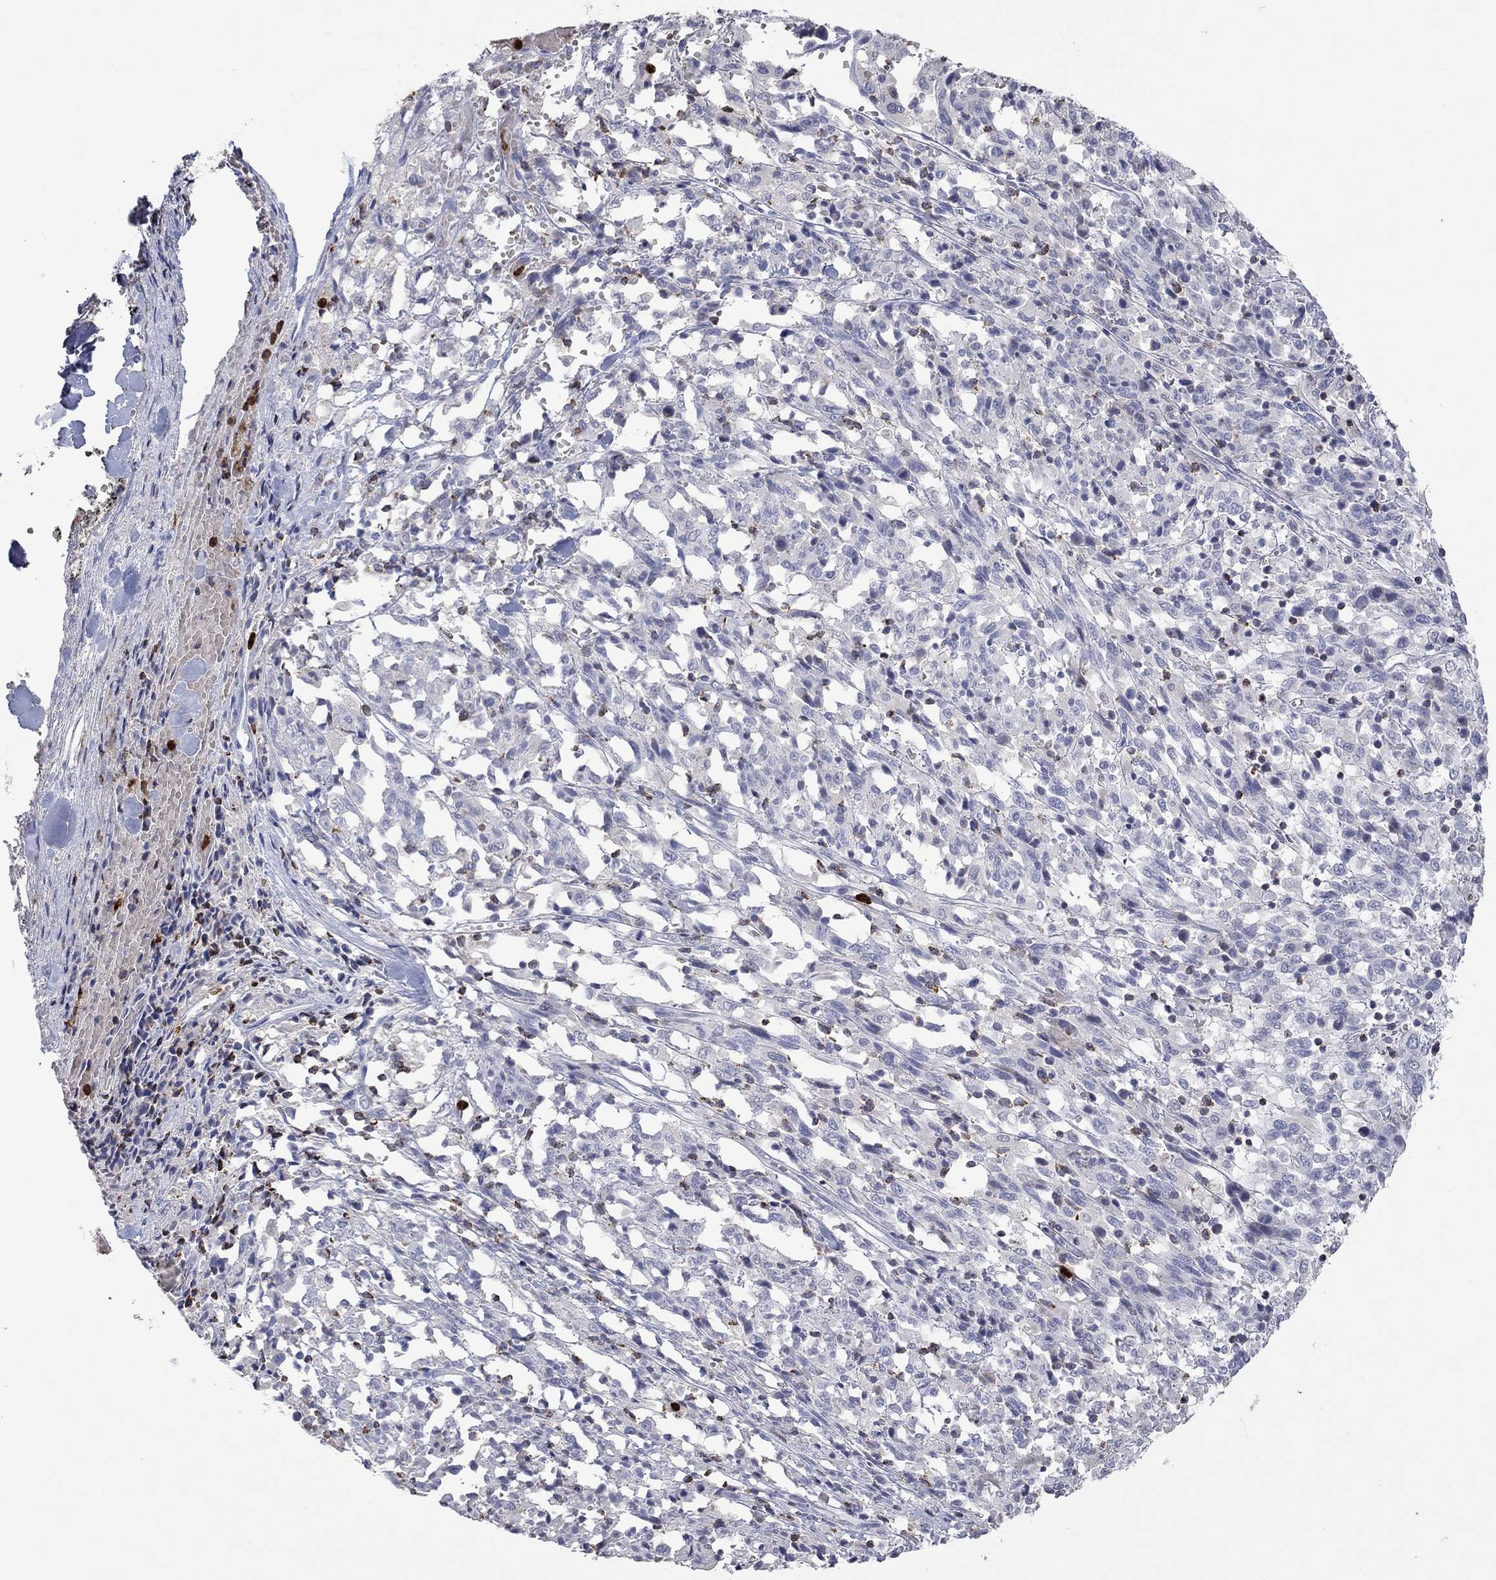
{"staining": {"intensity": "negative", "quantity": "none", "location": "none"}, "tissue": "melanoma", "cell_type": "Tumor cells", "image_type": "cancer", "snomed": [{"axis": "morphology", "description": "Malignant melanoma, NOS"}, {"axis": "topography", "description": "Skin"}], "caption": "High power microscopy photomicrograph of an immunohistochemistry photomicrograph of melanoma, revealing no significant staining in tumor cells. (IHC, brightfield microscopy, high magnification).", "gene": "CCL5", "patient": {"sex": "female", "age": 91}}